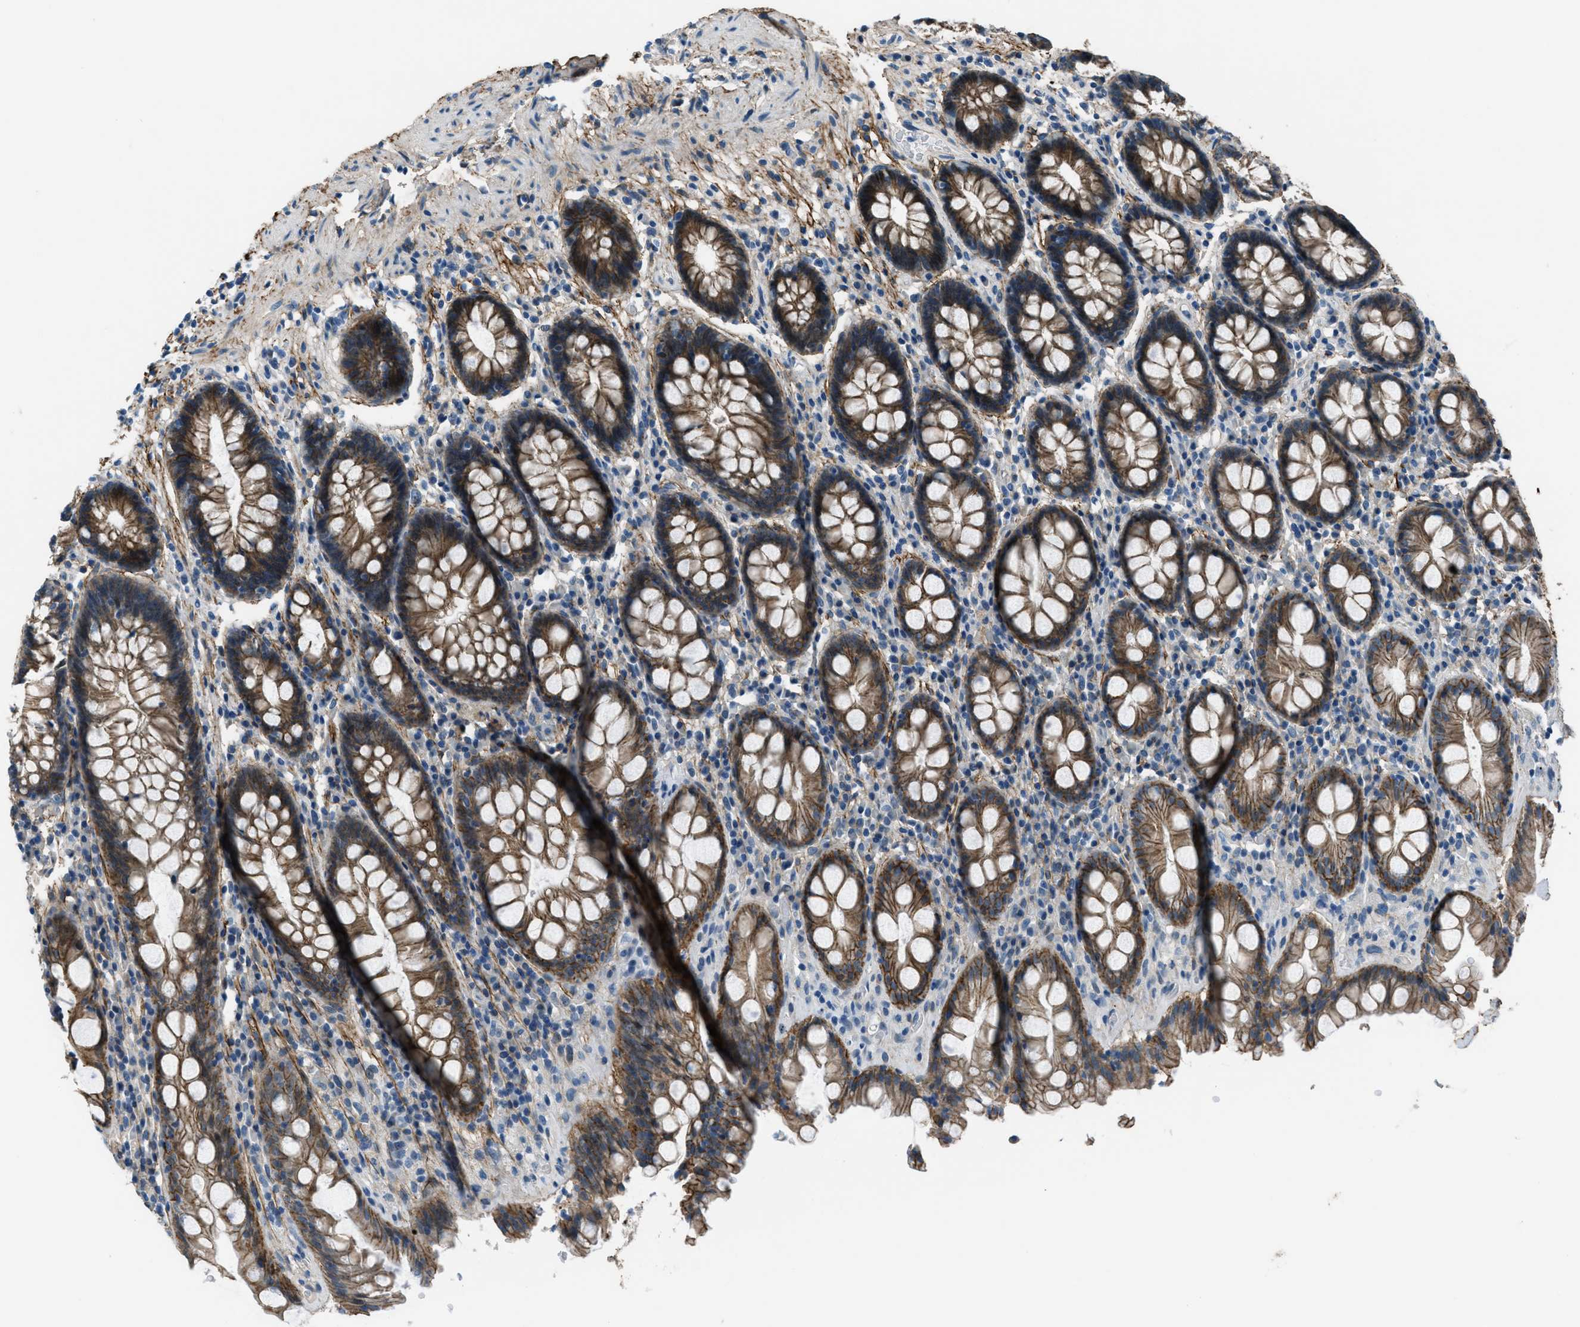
{"staining": {"intensity": "moderate", "quantity": ">75%", "location": "cytoplasmic/membranous"}, "tissue": "rectum", "cell_type": "Glandular cells", "image_type": "normal", "snomed": [{"axis": "morphology", "description": "Normal tissue, NOS"}, {"axis": "topography", "description": "Rectum"}], "caption": "Glandular cells display moderate cytoplasmic/membranous expression in about >75% of cells in normal rectum.", "gene": "FBN1", "patient": {"sex": "male", "age": 64}}